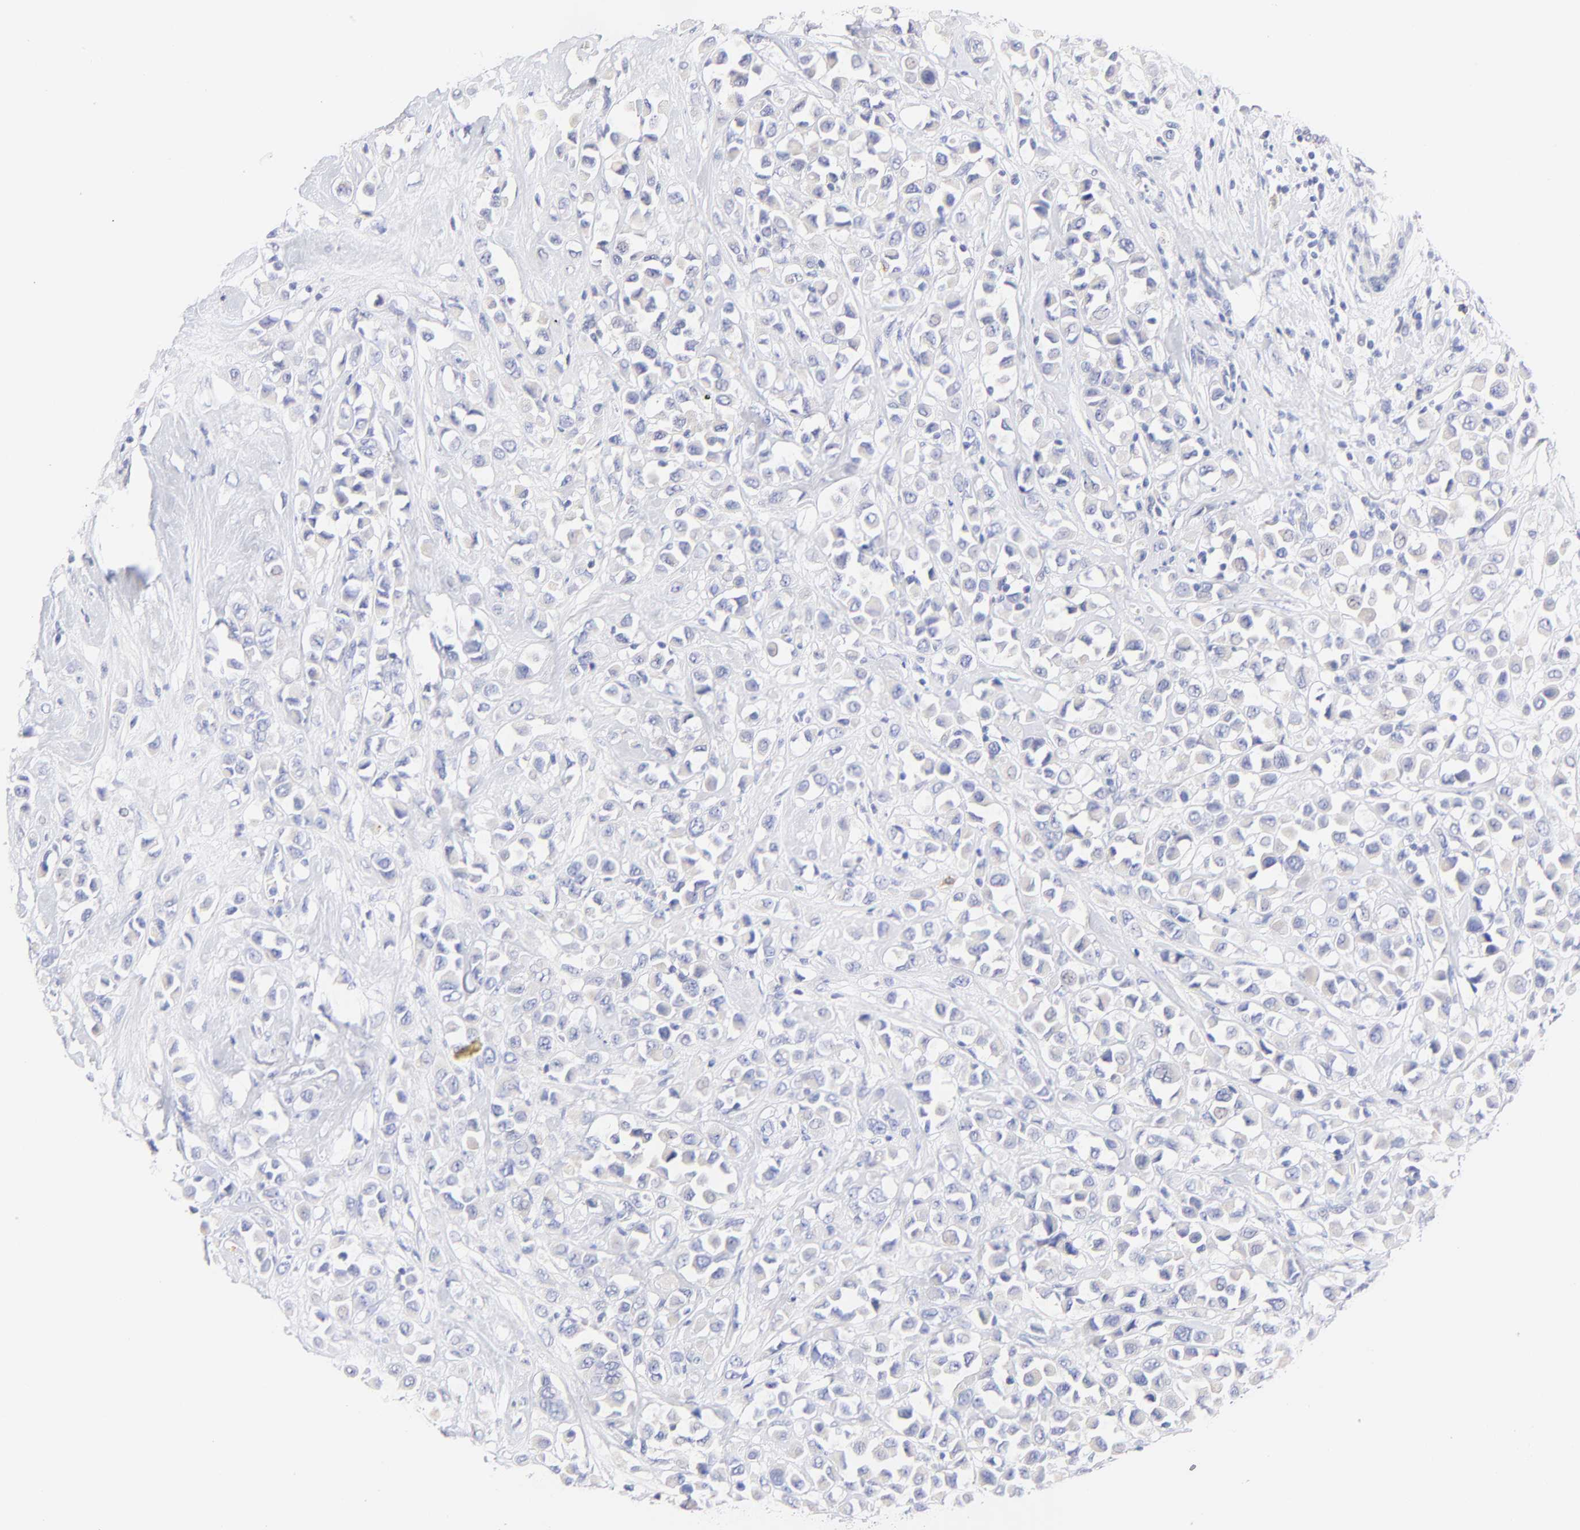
{"staining": {"intensity": "negative", "quantity": "none", "location": "none"}, "tissue": "breast cancer", "cell_type": "Tumor cells", "image_type": "cancer", "snomed": [{"axis": "morphology", "description": "Duct carcinoma"}, {"axis": "topography", "description": "Breast"}], "caption": "This is an immunohistochemistry image of breast cancer. There is no staining in tumor cells.", "gene": "EBP", "patient": {"sex": "female", "age": 61}}